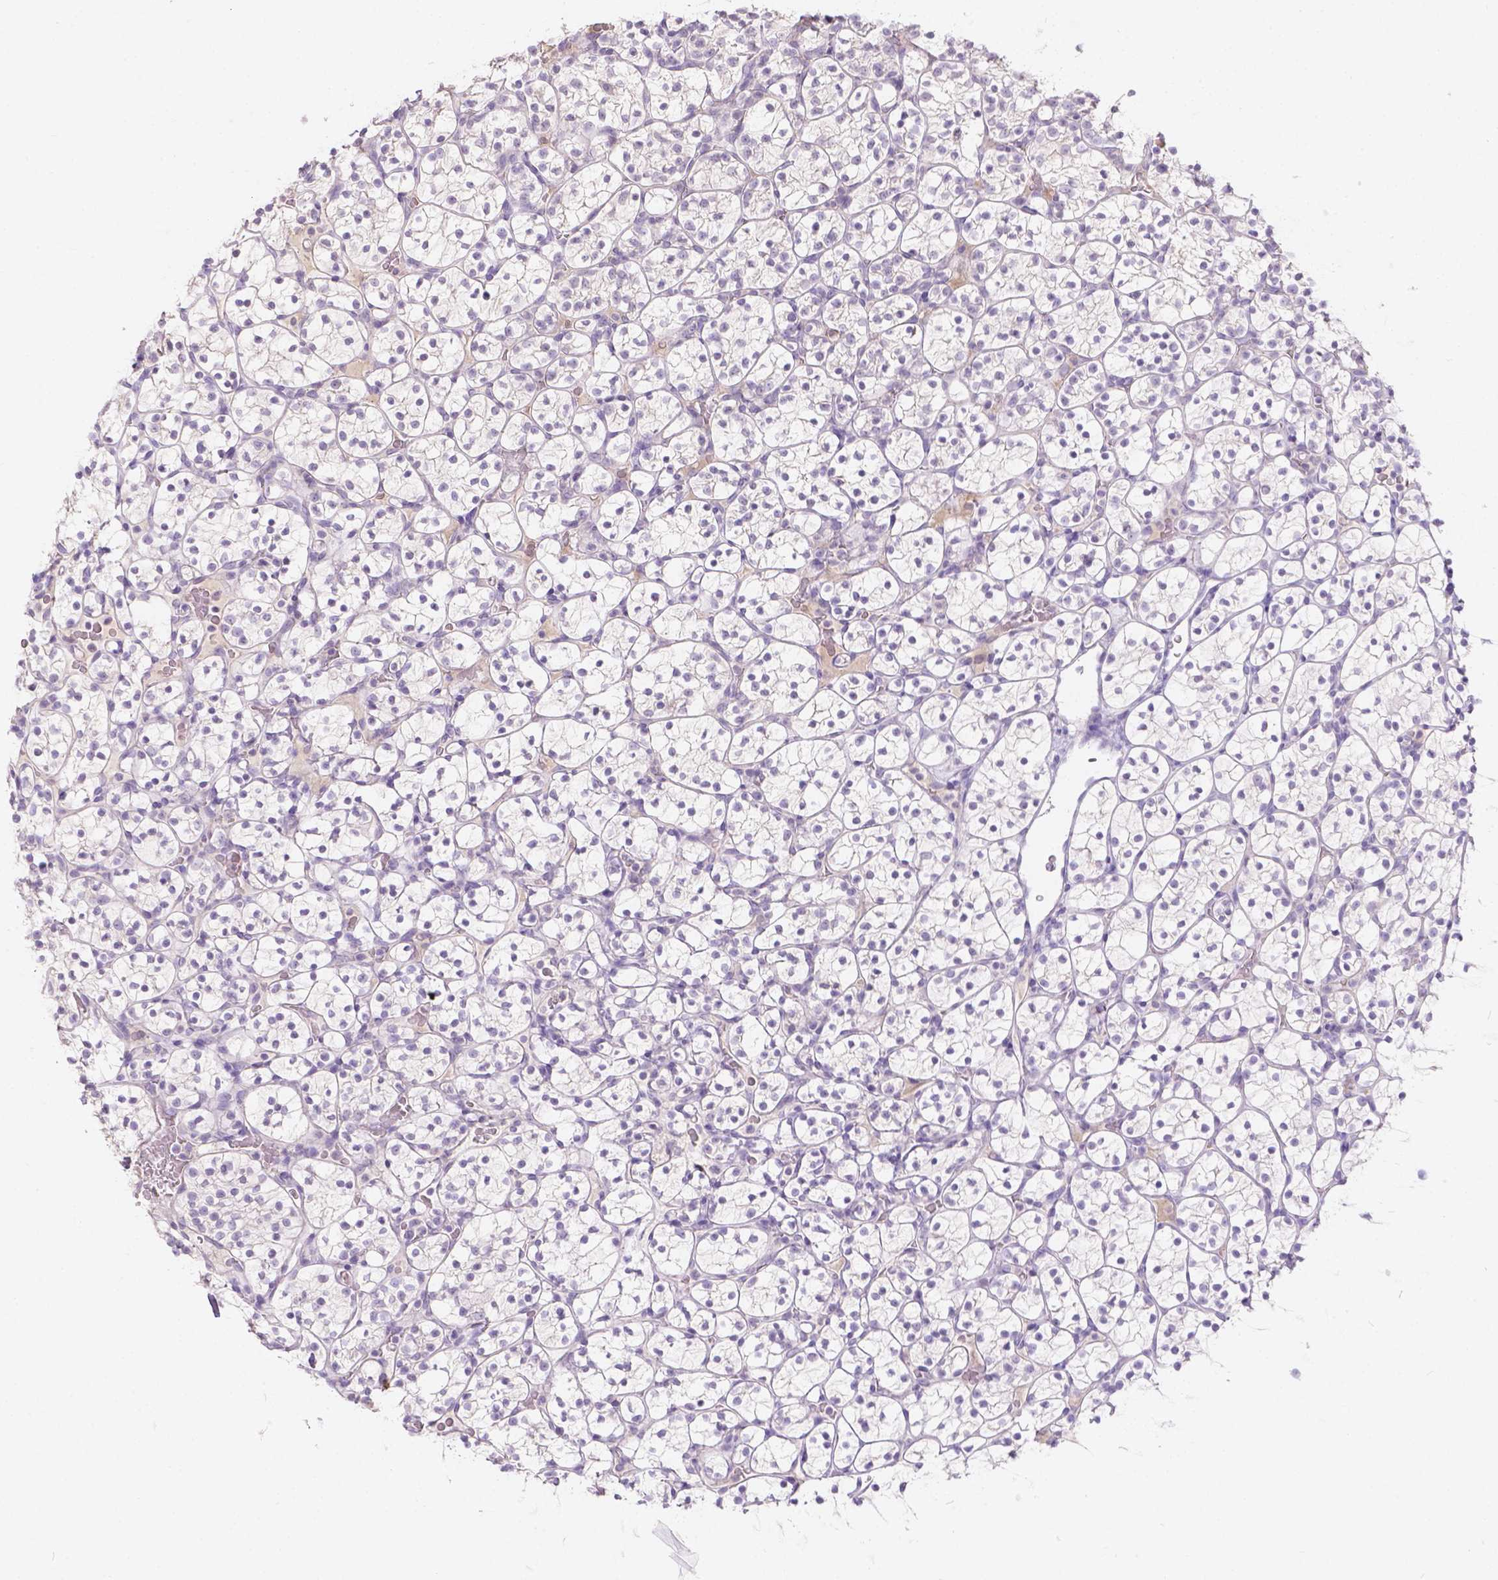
{"staining": {"intensity": "negative", "quantity": "none", "location": "none"}, "tissue": "renal cancer", "cell_type": "Tumor cells", "image_type": "cancer", "snomed": [{"axis": "morphology", "description": "Adenocarcinoma, NOS"}, {"axis": "topography", "description": "Kidney"}], "caption": "Human renal adenocarcinoma stained for a protein using immunohistochemistry (IHC) shows no staining in tumor cells.", "gene": "DCAF4L1", "patient": {"sex": "female", "age": 89}}